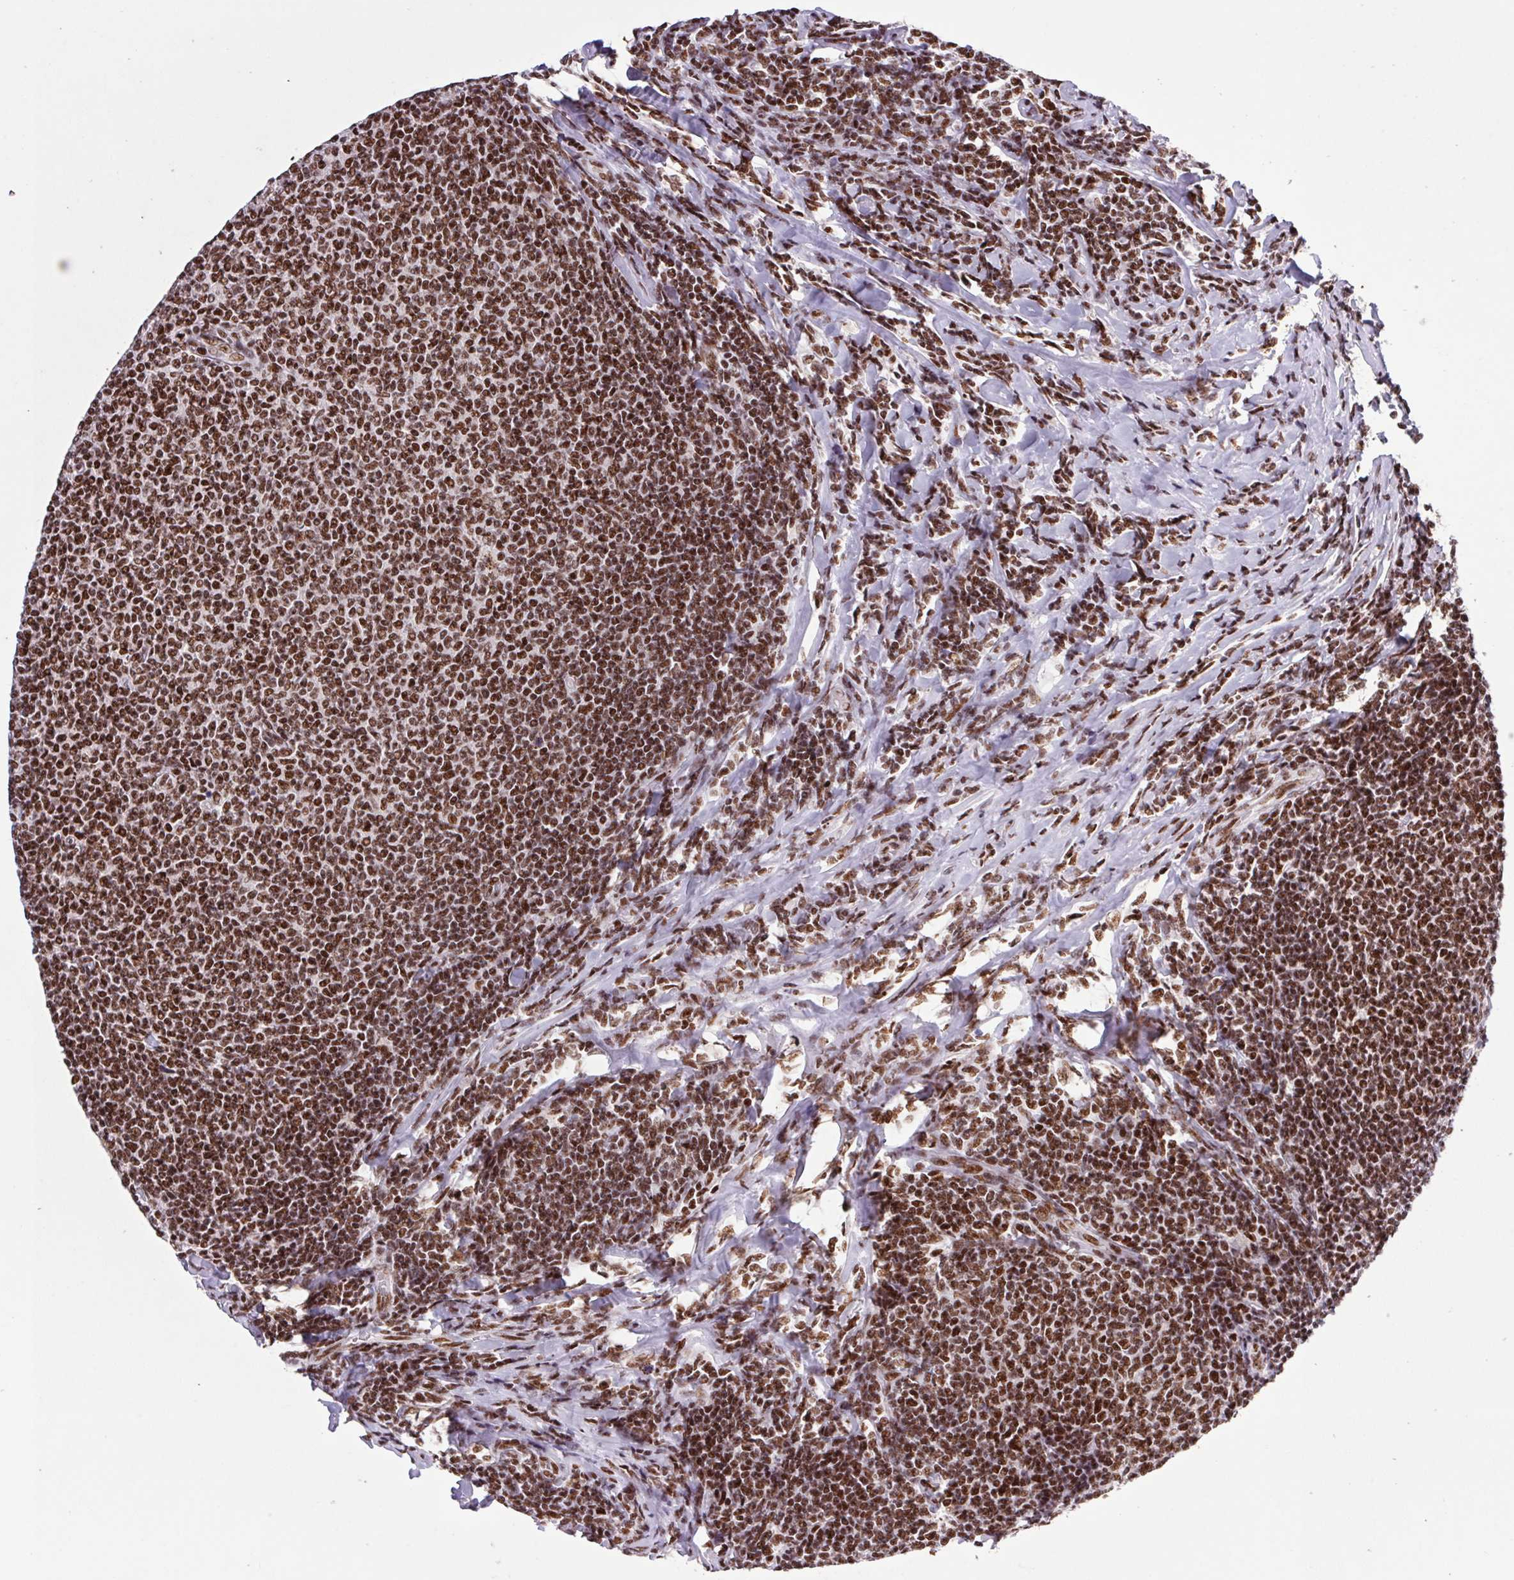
{"staining": {"intensity": "strong", "quantity": ">75%", "location": "nuclear"}, "tissue": "lymphoma", "cell_type": "Tumor cells", "image_type": "cancer", "snomed": [{"axis": "morphology", "description": "Malignant lymphoma, non-Hodgkin's type, Low grade"}, {"axis": "topography", "description": "Lymph node"}], "caption": "Protein expression analysis of human low-grade malignant lymphoma, non-Hodgkin's type reveals strong nuclear expression in approximately >75% of tumor cells.", "gene": "LDLRAD4", "patient": {"sex": "male", "age": 52}}